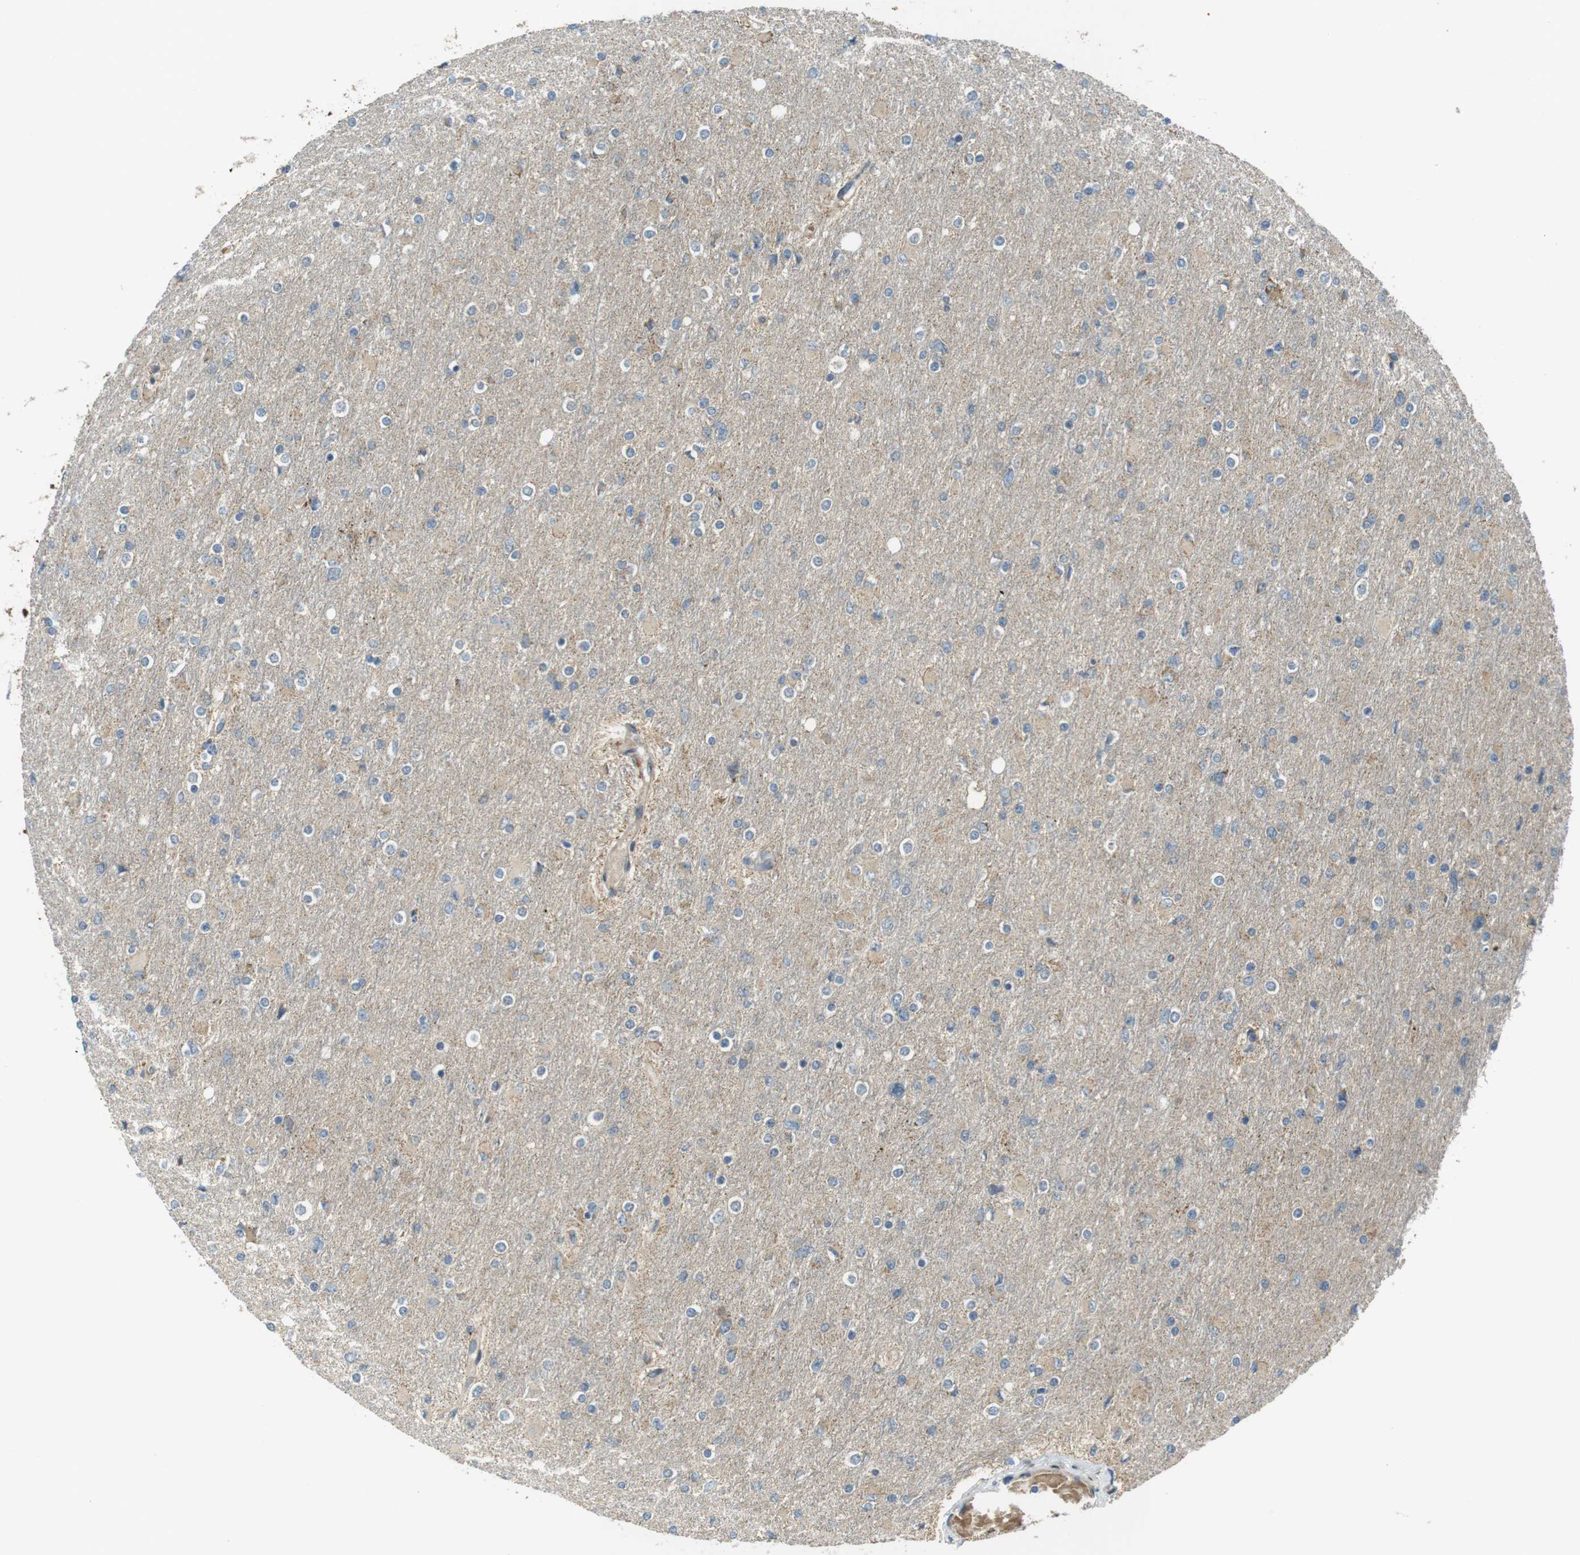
{"staining": {"intensity": "weak", "quantity": "<25%", "location": "cytoplasmic/membranous"}, "tissue": "glioma", "cell_type": "Tumor cells", "image_type": "cancer", "snomed": [{"axis": "morphology", "description": "Glioma, malignant, High grade"}, {"axis": "topography", "description": "Cerebral cortex"}], "caption": "A photomicrograph of human malignant glioma (high-grade) is negative for staining in tumor cells. (Immunohistochemistry, brightfield microscopy, high magnification).", "gene": "IFFO2", "patient": {"sex": "female", "age": 36}}